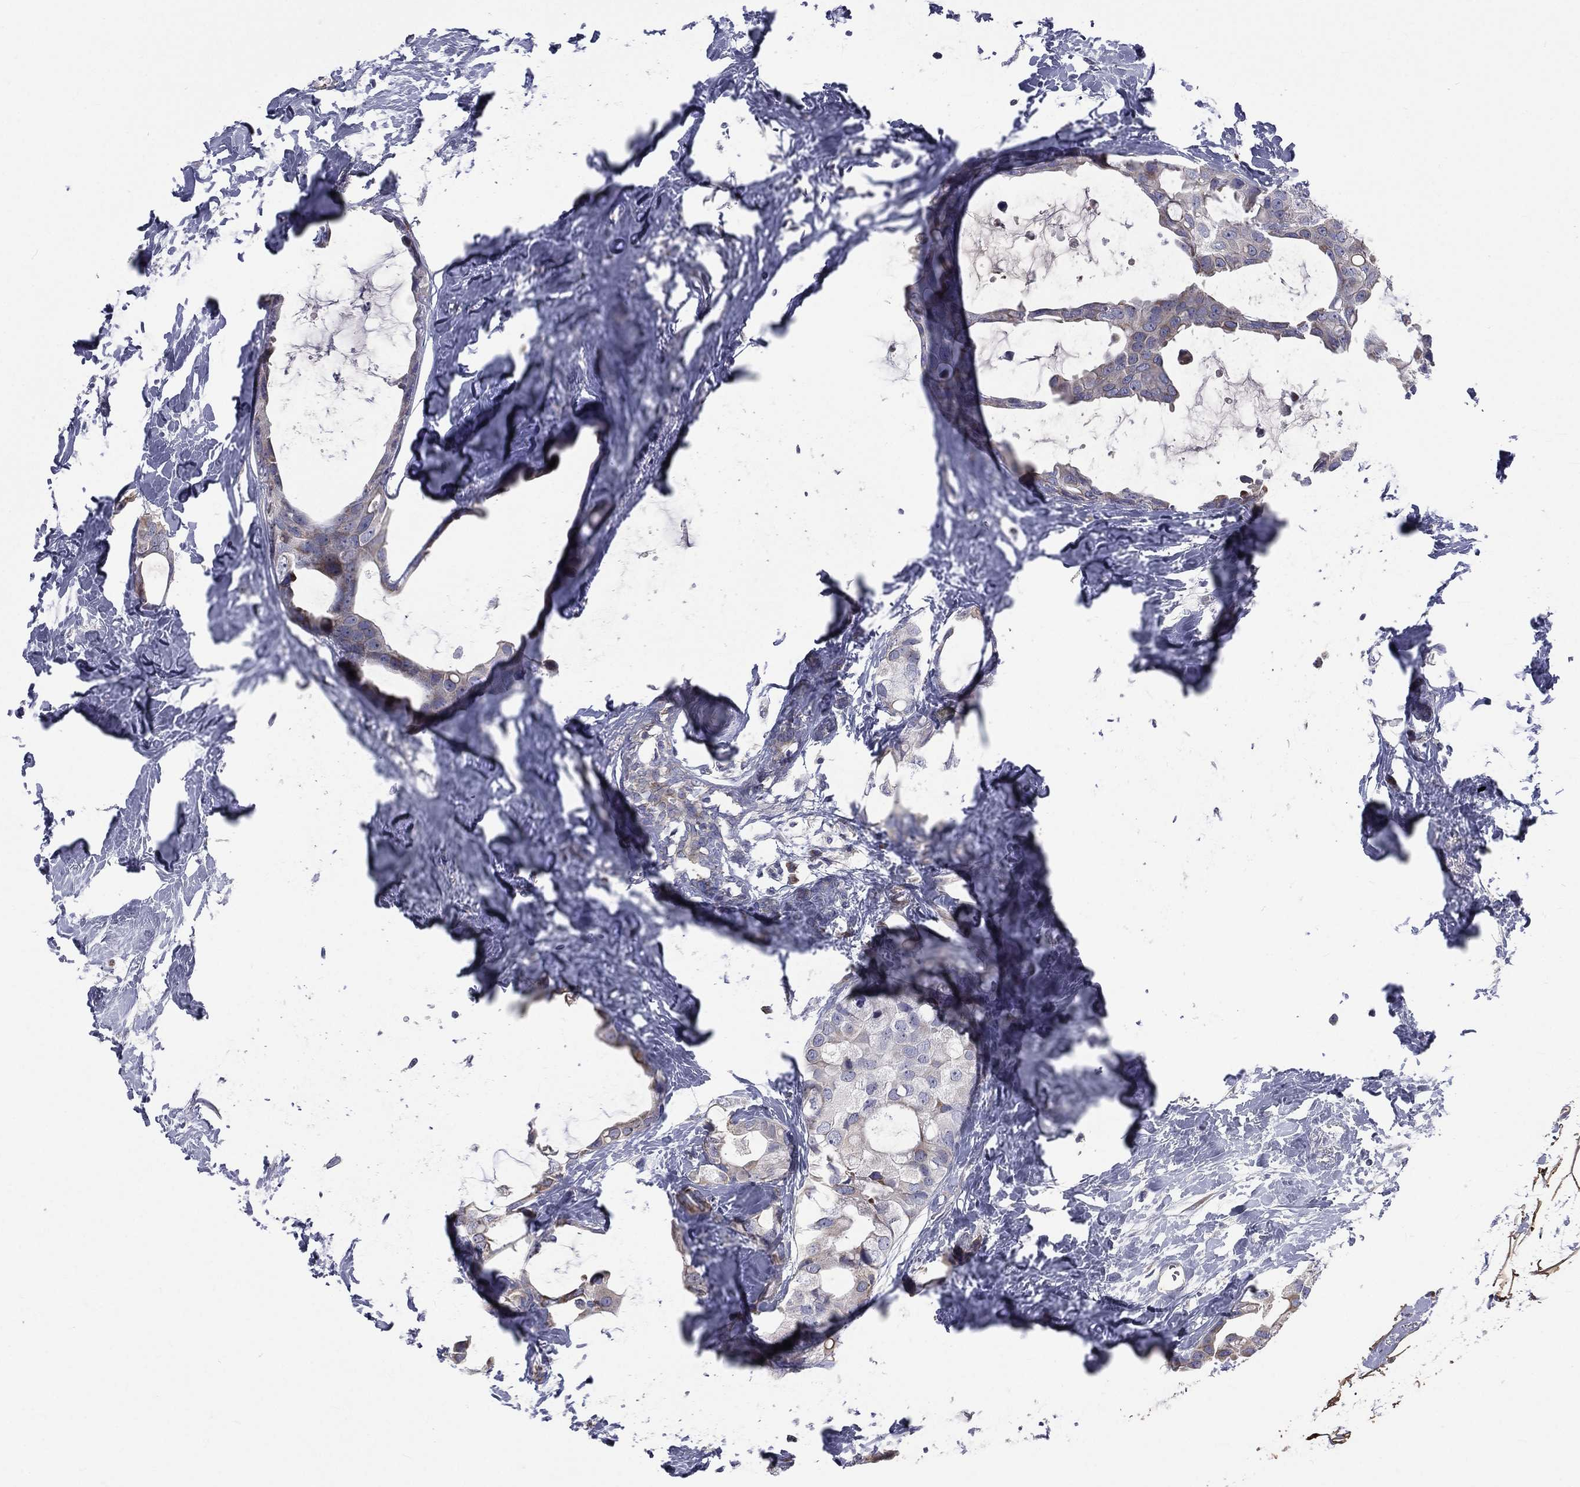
{"staining": {"intensity": "weak", "quantity": "<25%", "location": "cytoplasmic/membranous"}, "tissue": "breast cancer", "cell_type": "Tumor cells", "image_type": "cancer", "snomed": [{"axis": "morphology", "description": "Duct carcinoma"}, {"axis": "topography", "description": "Breast"}], "caption": "Invasive ductal carcinoma (breast) stained for a protein using immunohistochemistry reveals no expression tumor cells.", "gene": "GPD1", "patient": {"sex": "female", "age": 45}}